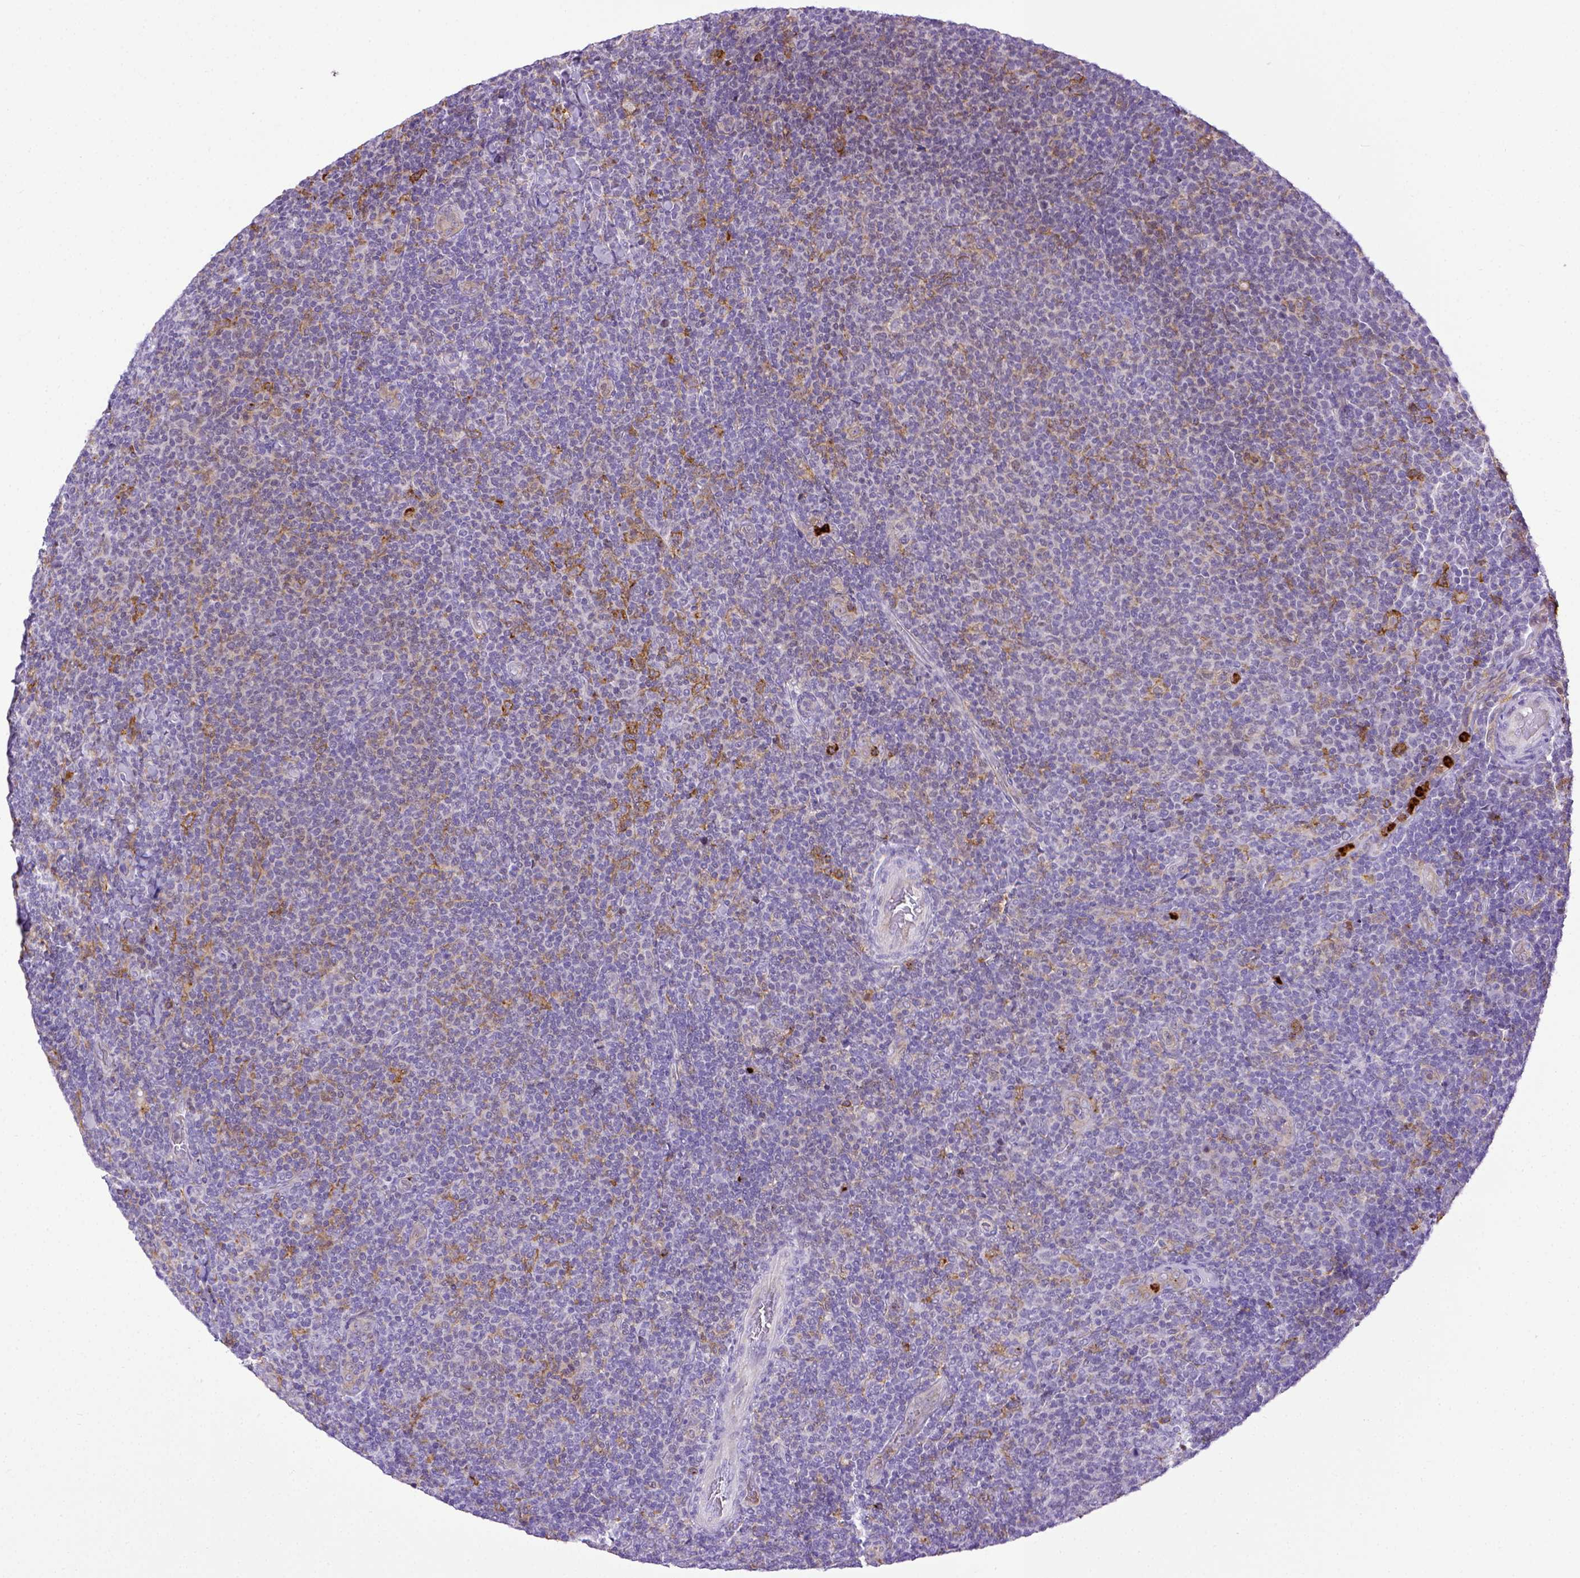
{"staining": {"intensity": "negative", "quantity": "none", "location": "none"}, "tissue": "lymphoma", "cell_type": "Tumor cells", "image_type": "cancer", "snomed": [{"axis": "morphology", "description": "Malignant lymphoma, non-Hodgkin's type, Low grade"}, {"axis": "topography", "description": "Lymph node"}], "caption": "Histopathology image shows no significant protein expression in tumor cells of lymphoma.", "gene": "ITGAM", "patient": {"sex": "male", "age": 52}}